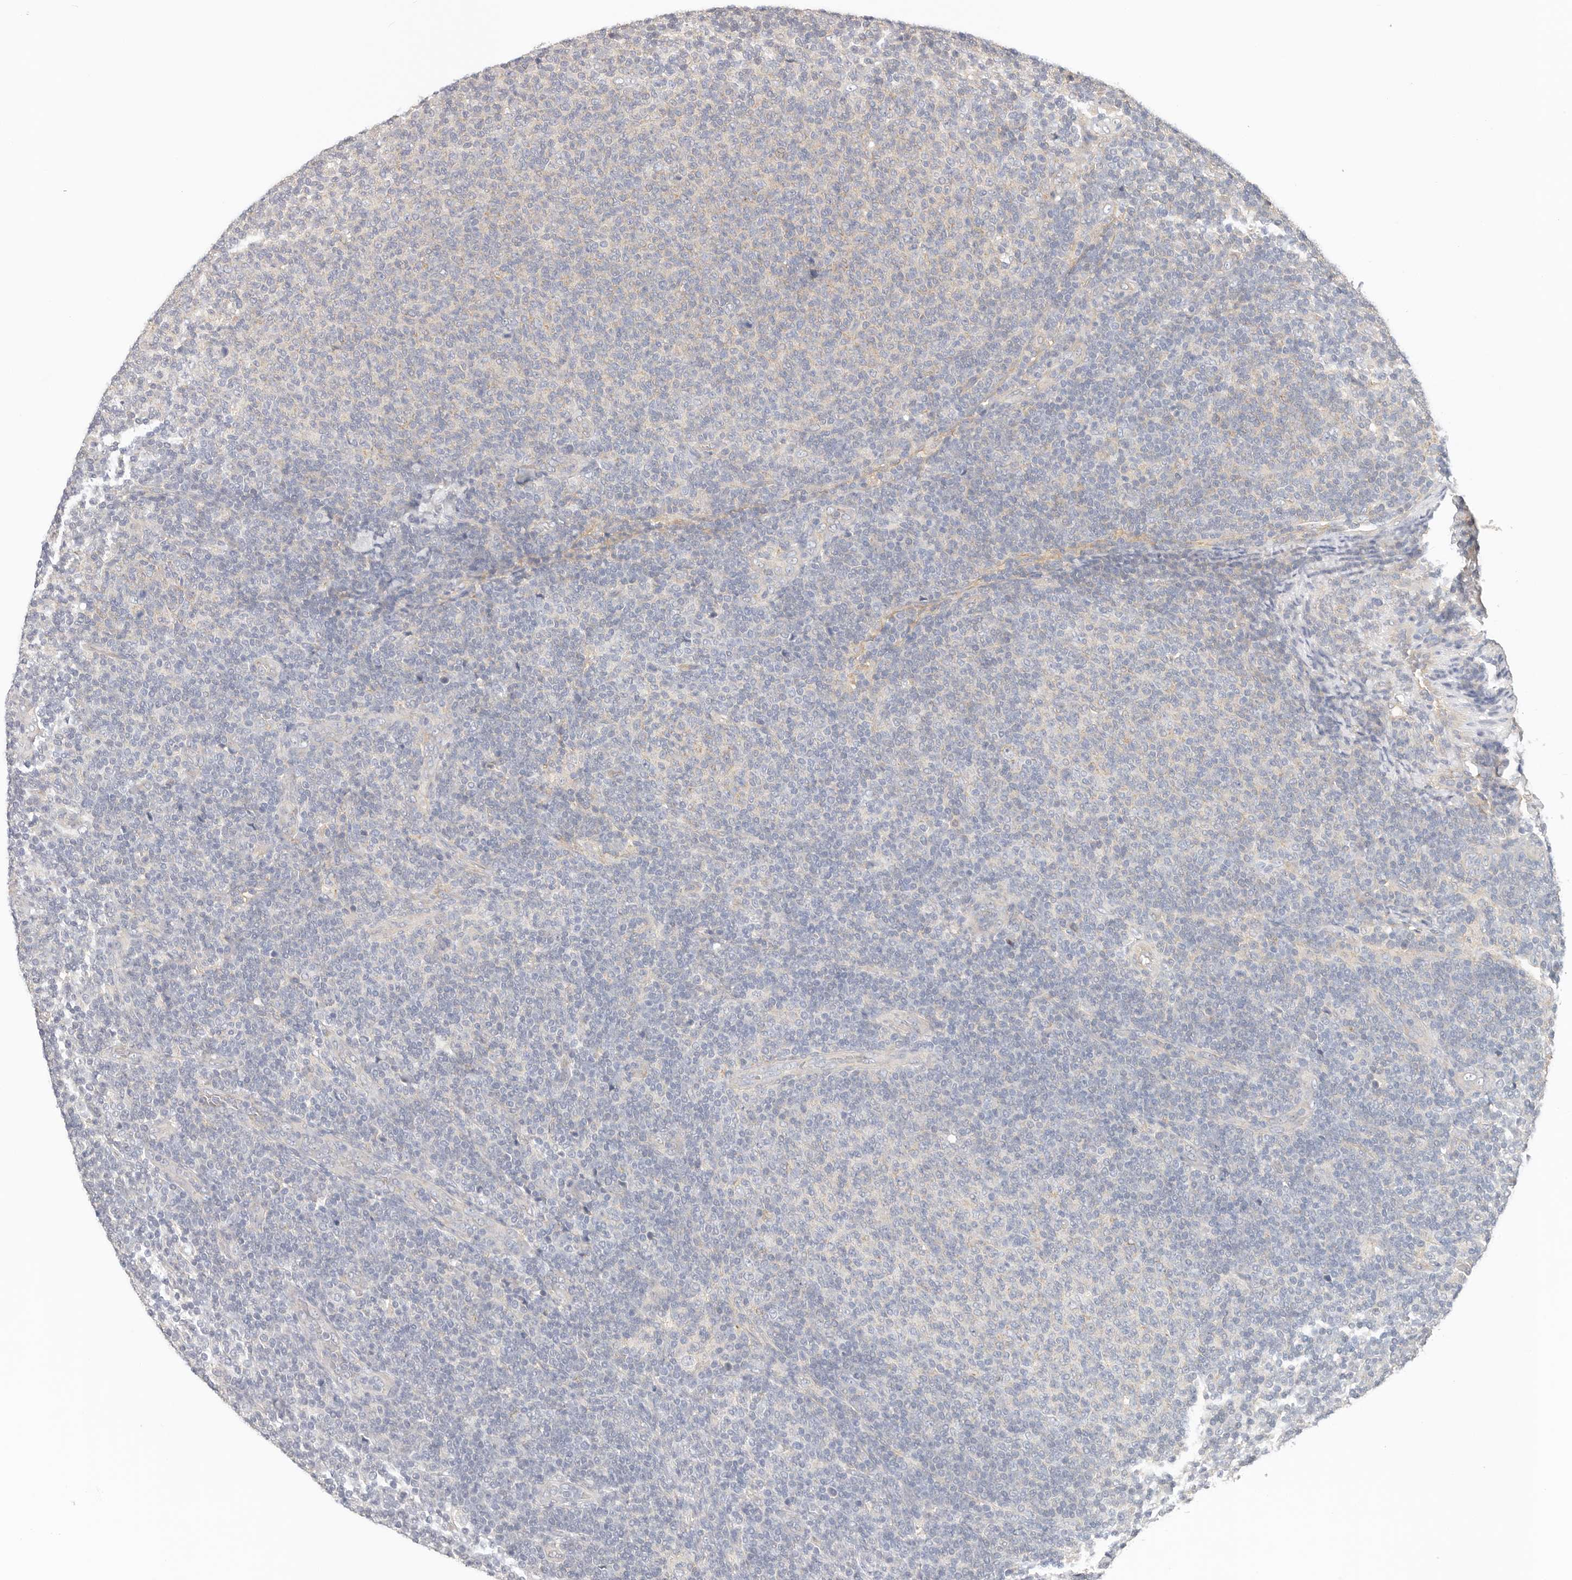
{"staining": {"intensity": "negative", "quantity": "none", "location": "none"}, "tissue": "lymphoma", "cell_type": "Tumor cells", "image_type": "cancer", "snomed": [{"axis": "morphology", "description": "Malignant lymphoma, non-Hodgkin's type, Low grade"}, {"axis": "topography", "description": "Lymph node"}], "caption": "Immunohistochemistry (IHC) micrograph of low-grade malignant lymphoma, non-Hodgkin's type stained for a protein (brown), which exhibits no staining in tumor cells.", "gene": "AFDN", "patient": {"sex": "male", "age": 66}}